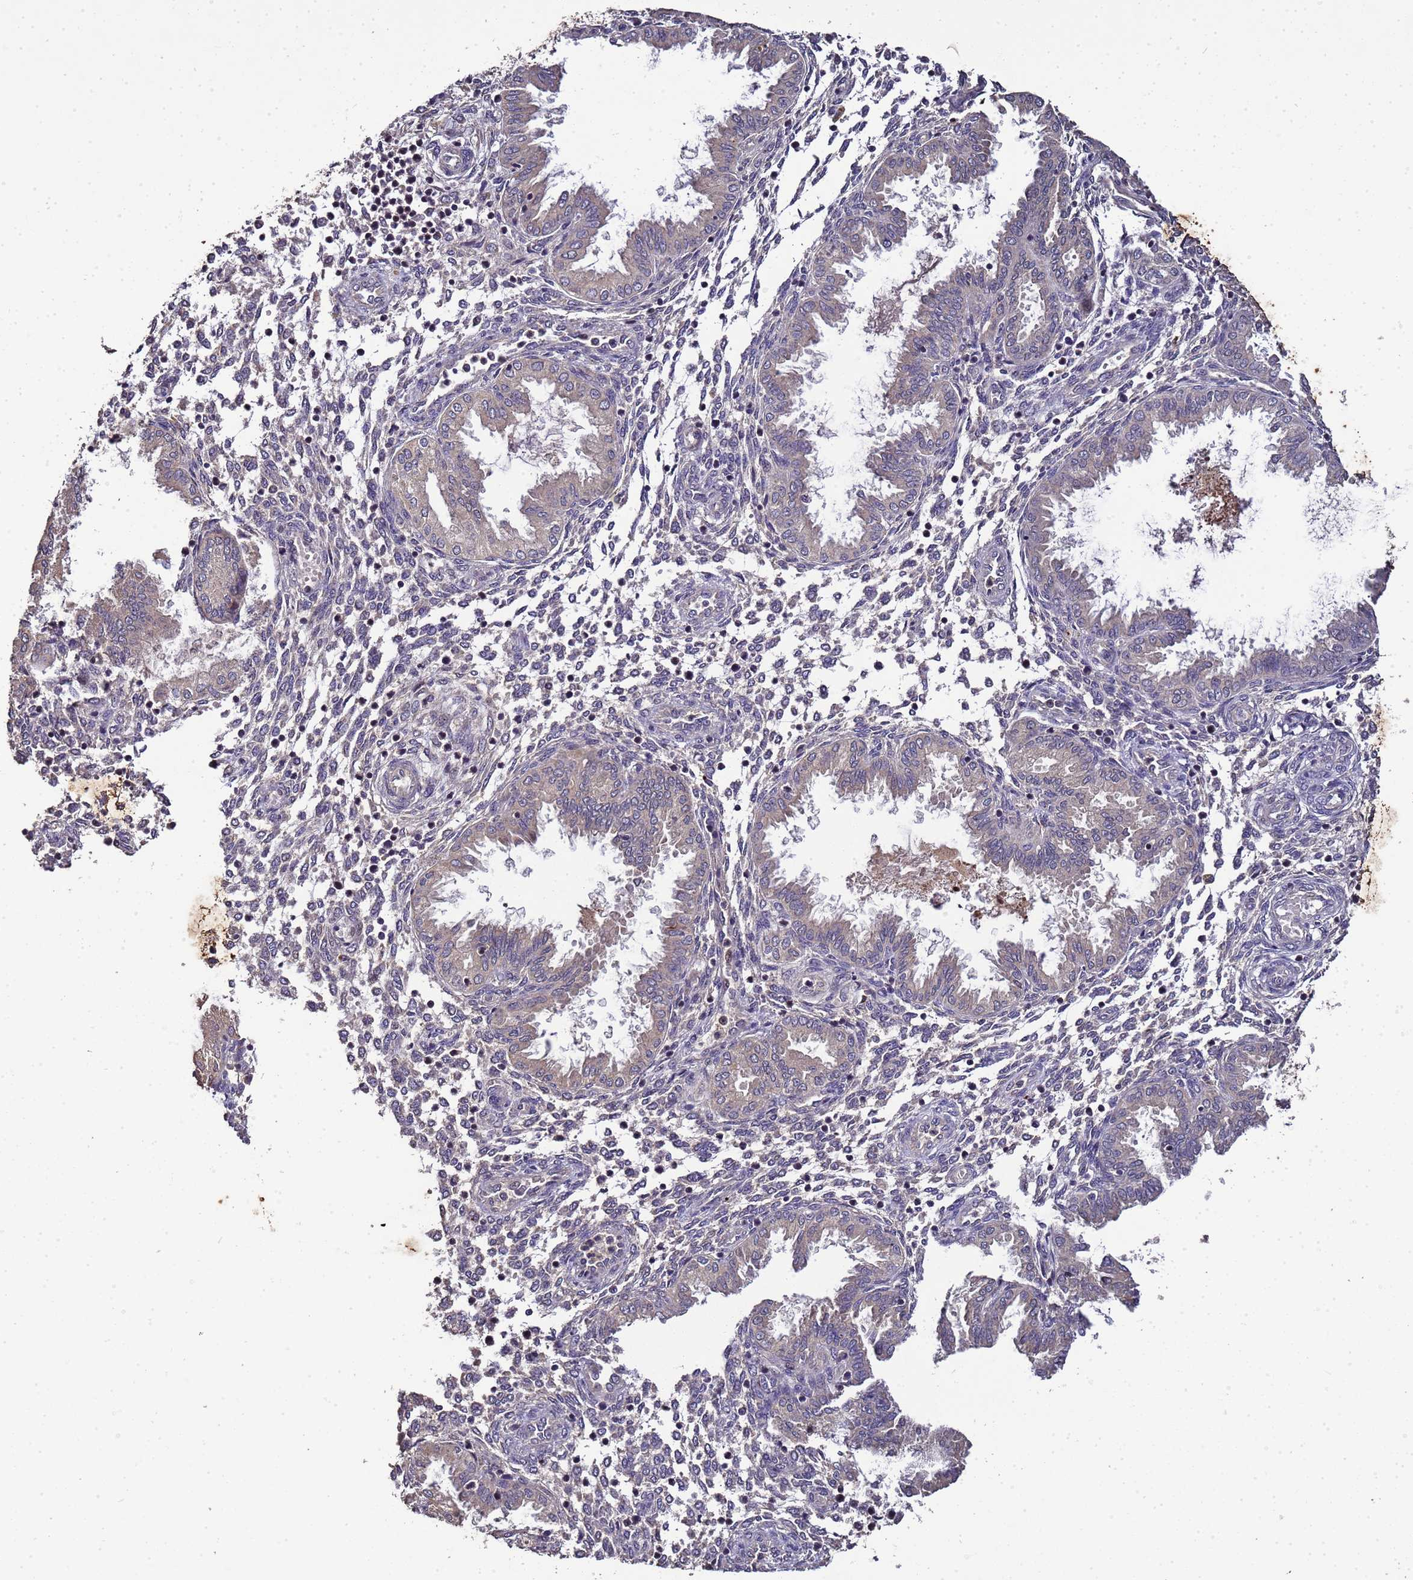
{"staining": {"intensity": "negative", "quantity": "none", "location": "none"}, "tissue": "endometrium", "cell_type": "Cells in endometrial stroma", "image_type": "normal", "snomed": [{"axis": "morphology", "description": "Normal tissue, NOS"}, {"axis": "topography", "description": "Endometrium"}], "caption": "Immunohistochemistry (IHC) micrograph of unremarkable human endometrium stained for a protein (brown), which displays no expression in cells in endometrial stroma.", "gene": "LGI4", "patient": {"sex": "female", "age": 33}}